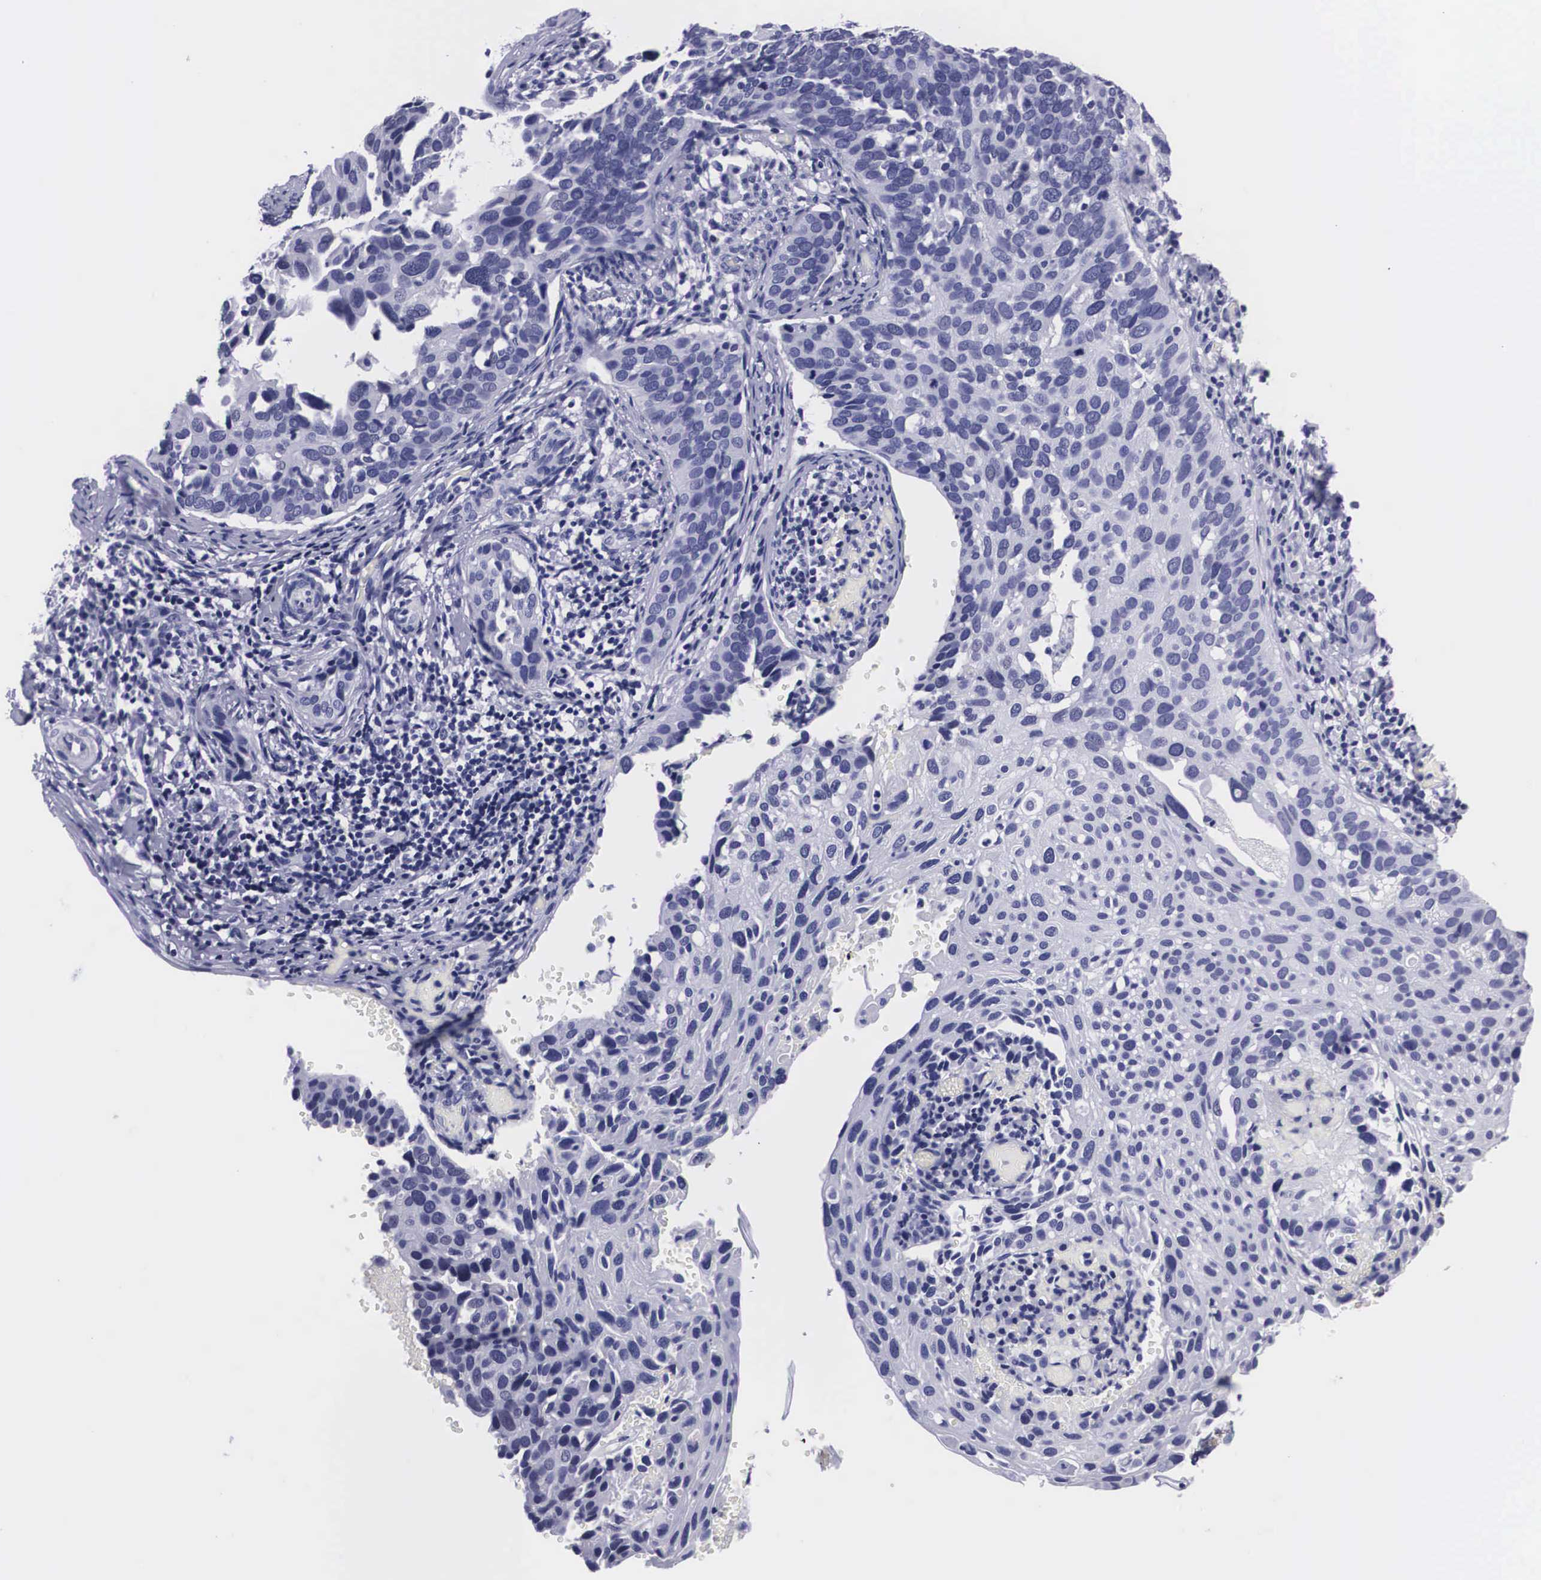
{"staining": {"intensity": "negative", "quantity": "none", "location": "none"}, "tissue": "cervical cancer", "cell_type": "Tumor cells", "image_type": "cancer", "snomed": [{"axis": "morphology", "description": "Squamous cell carcinoma, NOS"}, {"axis": "topography", "description": "Cervix"}], "caption": "High power microscopy image of an immunohistochemistry (IHC) histopathology image of squamous cell carcinoma (cervical), revealing no significant positivity in tumor cells.", "gene": "C22orf31", "patient": {"sex": "female", "age": 31}}